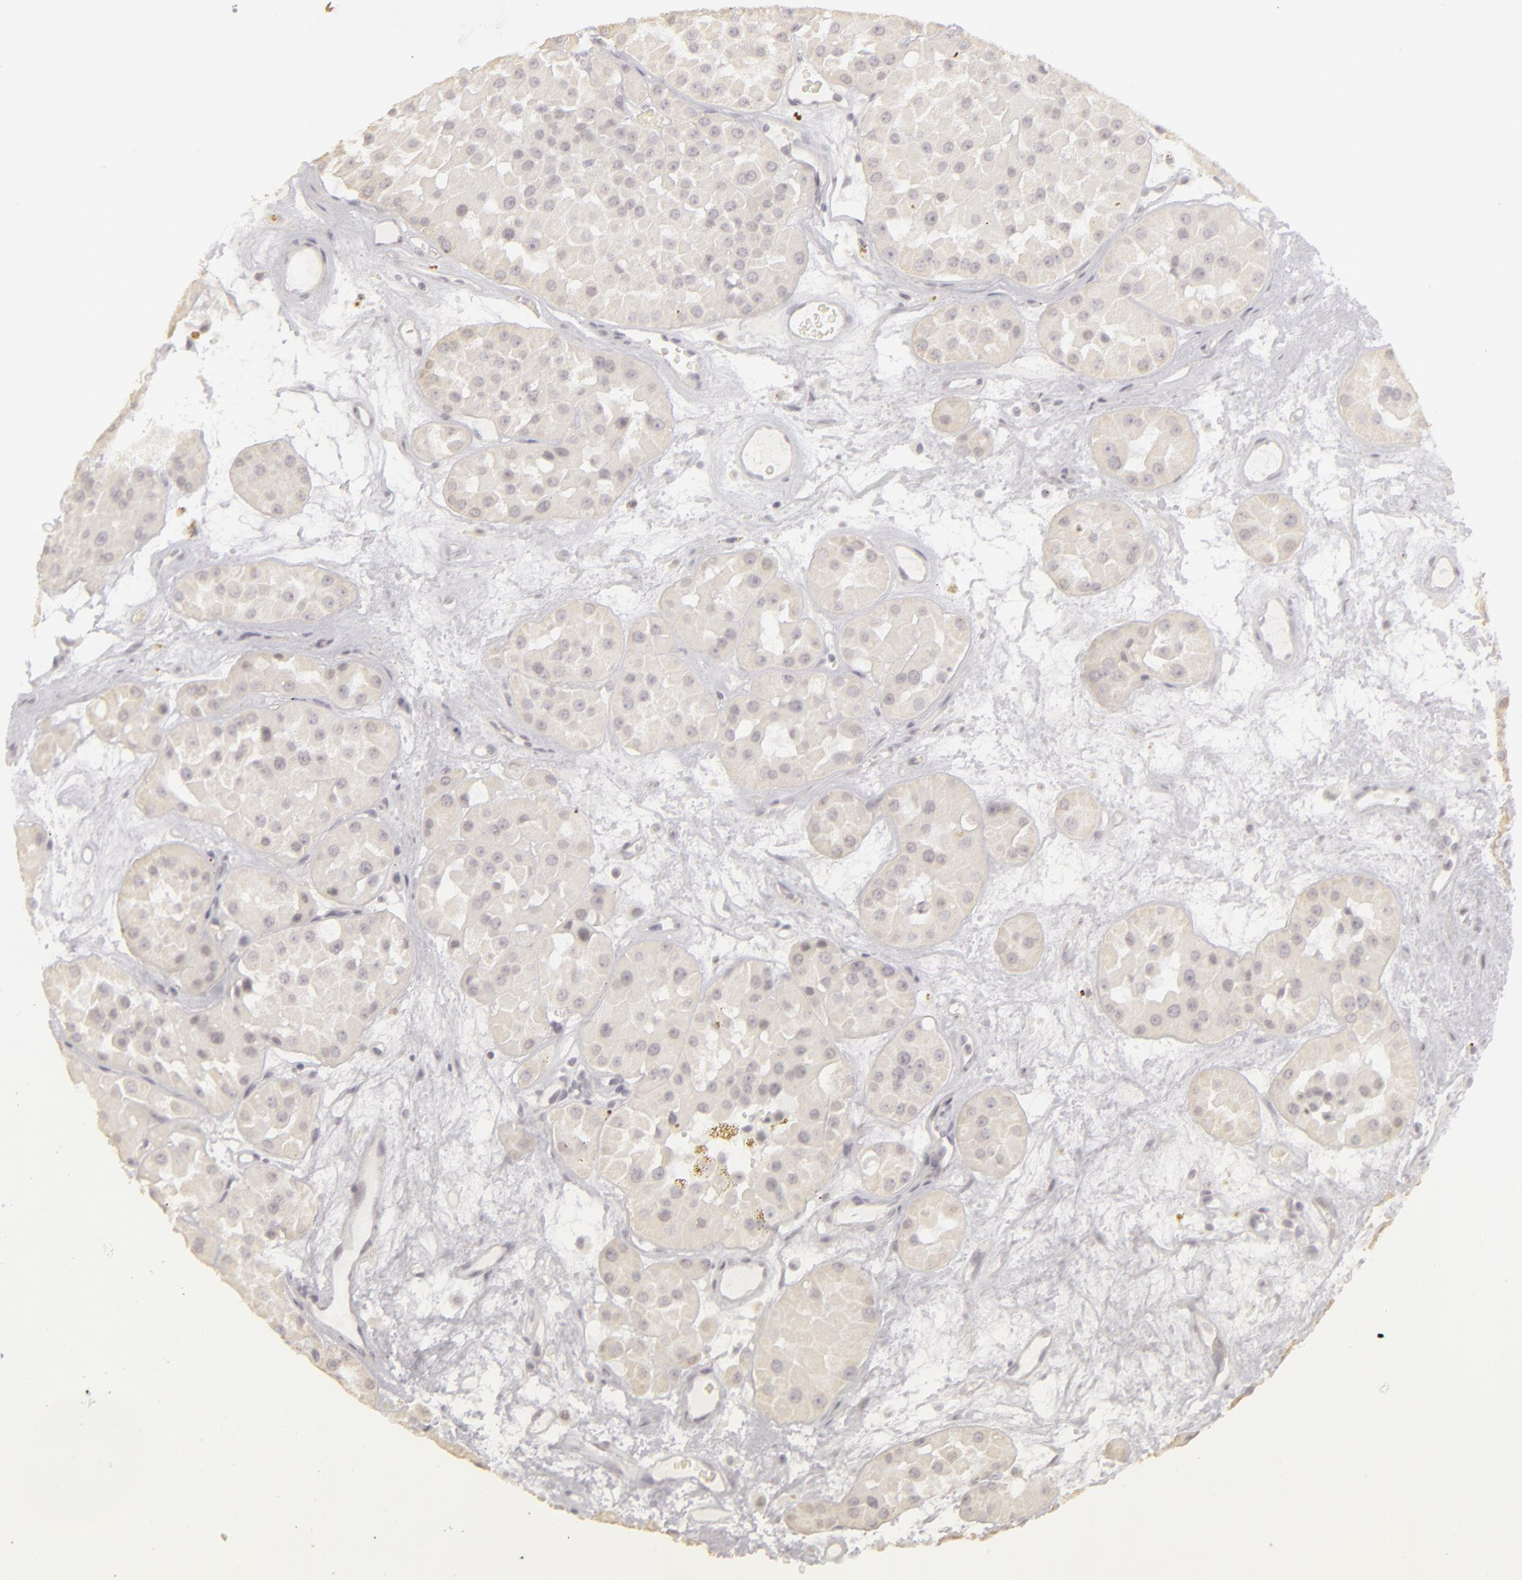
{"staining": {"intensity": "weak", "quantity": "<25%", "location": "cytoplasmic/membranous"}, "tissue": "renal cancer", "cell_type": "Tumor cells", "image_type": "cancer", "snomed": [{"axis": "morphology", "description": "Adenocarcinoma, uncertain malignant potential"}, {"axis": "topography", "description": "Kidney"}], "caption": "A micrograph of renal adenocarcinoma,  uncertain malignant potential stained for a protein displays no brown staining in tumor cells. (DAB IHC with hematoxylin counter stain).", "gene": "SIX1", "patient": {"sex": "male", "age": 63}}